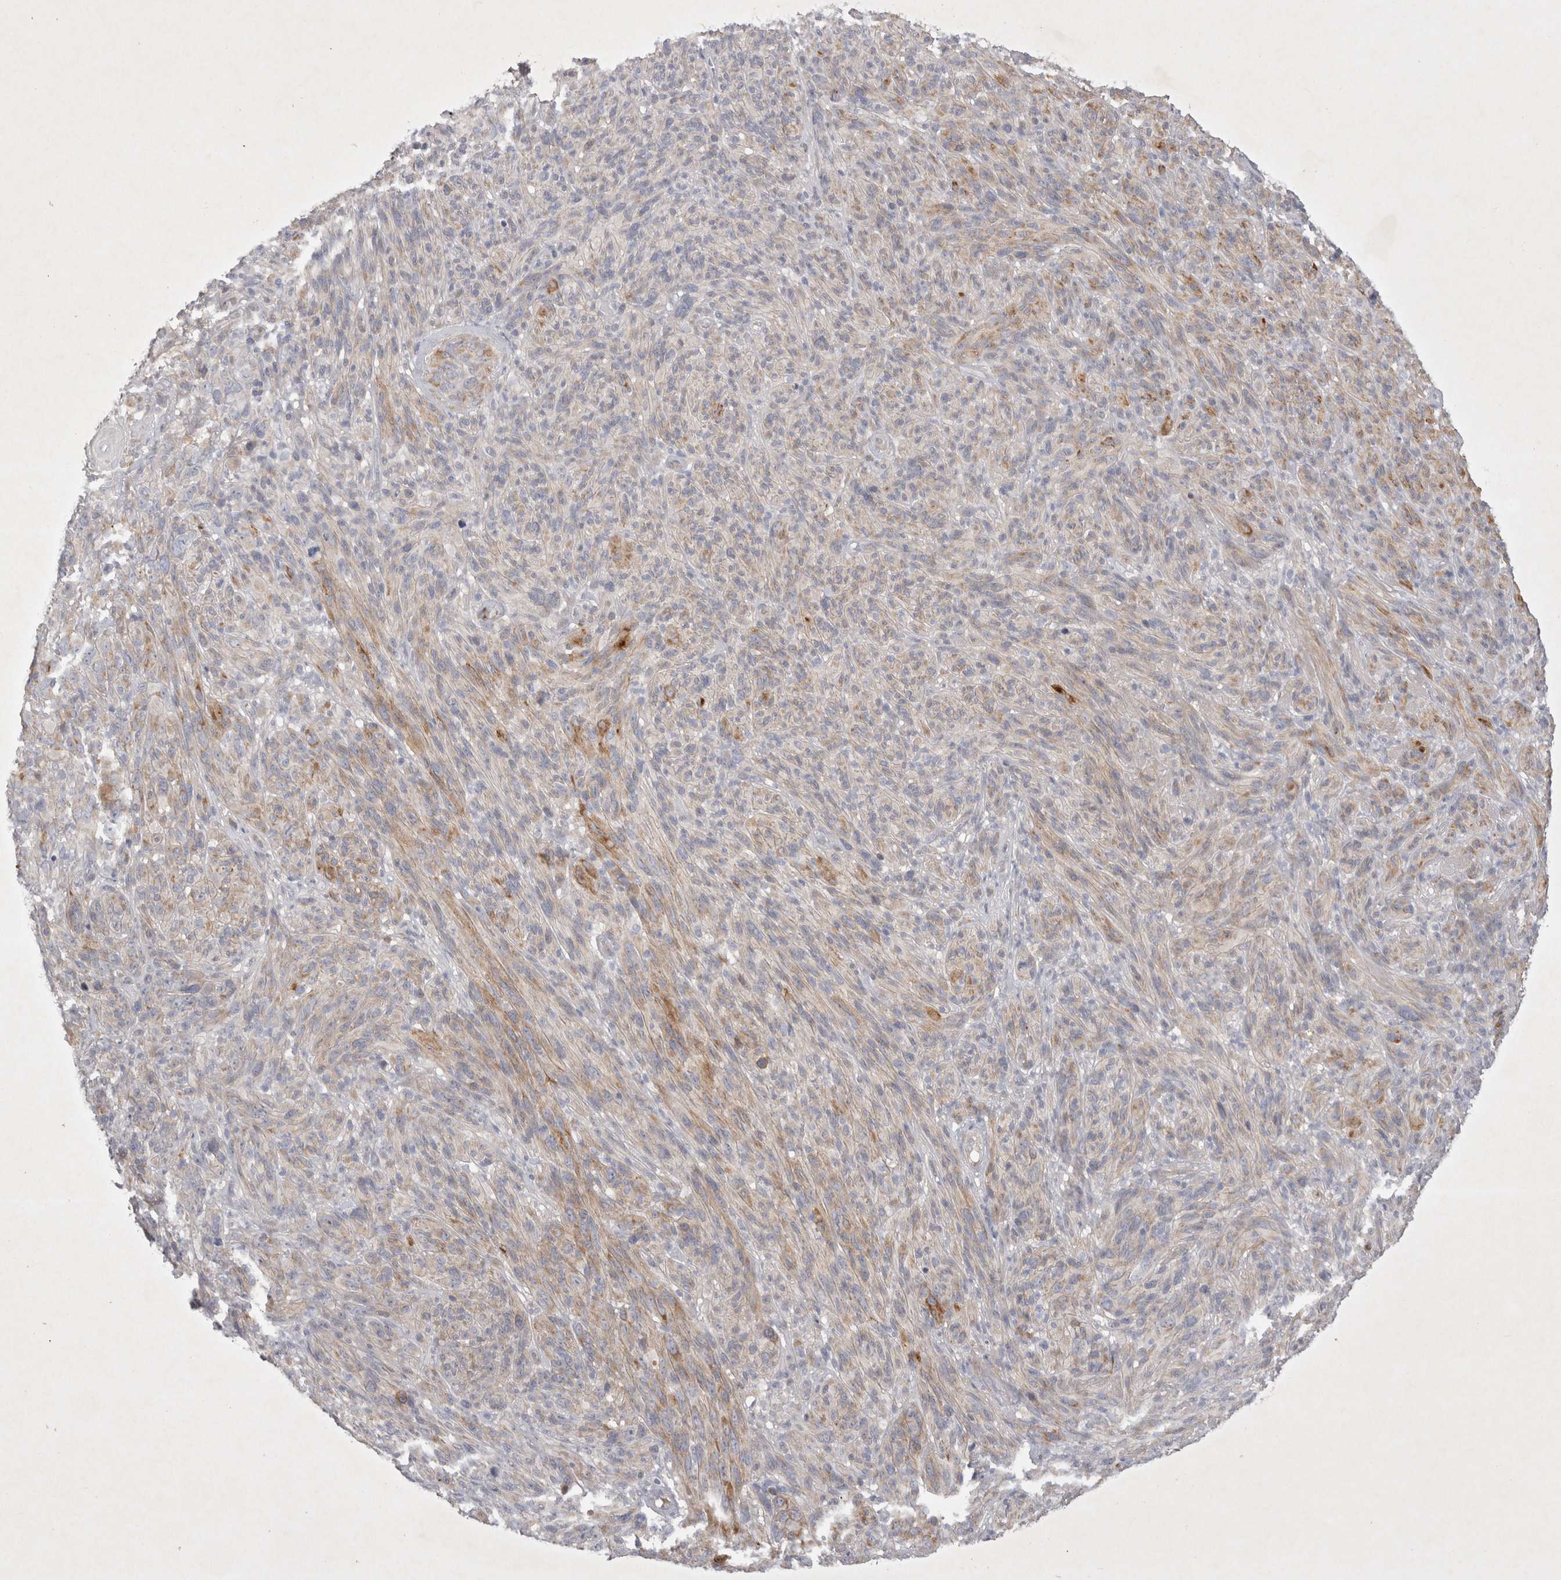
{"staining": {"intensity": "moderate", "quantity": "<25%", "location": "cytoplasmic/membranous"}, "tissue": "melanoma", "cell_type": "Tumor cells", "image_type": "cancer", "snomed": [{"axis": "morphology", "description": "Malignant melanoma, NOS"}, {"axis": "topography", "description": "Skin of head"}], "caption": "This is a micrograph of immunohistochemistry staining of malignant melanoma, which shows moderate staining in the cytoplasmic/membranous of tumor cells.", "gene": "BZW2", "patient": {"sex": "male", "age": 96}}